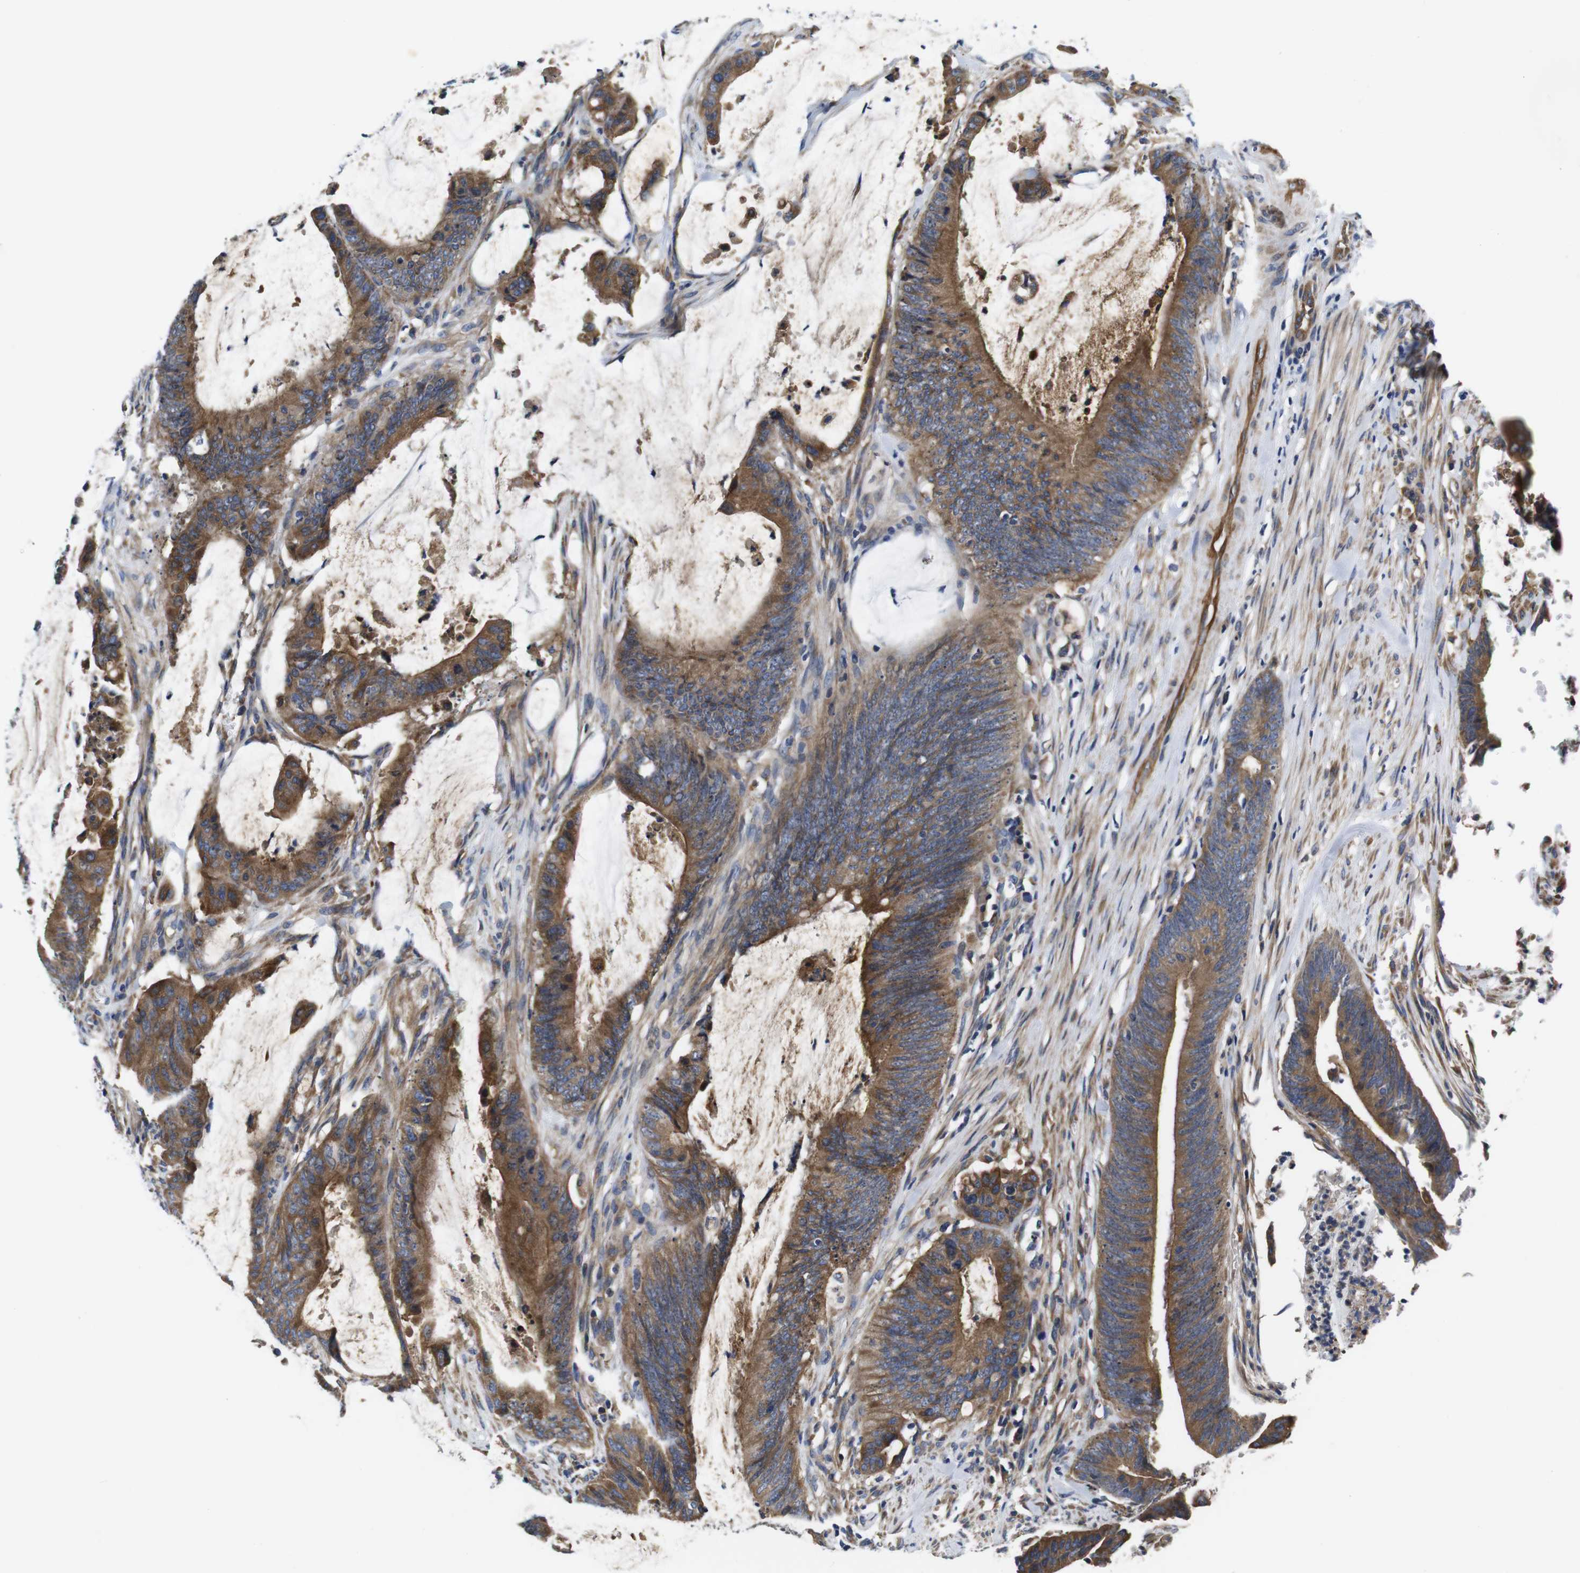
{"staining": {"intensity": "moderate", "quantity": ">75%", "location": "cytoplasmic/membranous"}, "tissue": "colorectal cancer", "cell_type": "Tumor cells", "image_type": "cancer", "snomed": [{"axis": "morphology", "description": "Adenocarcinoma, NOS"}, {"axis": "topography", "description": "Rectum"}], "caption": "The image demonstrates immunohistochemical staining of colorectal adenocarcinoma. There is moderate cytoplasmic/membranous expression is identified in about >75% of tumor cells.", "gene": "MARCHF7", "patient": {"sex": "female", "age": 66}}